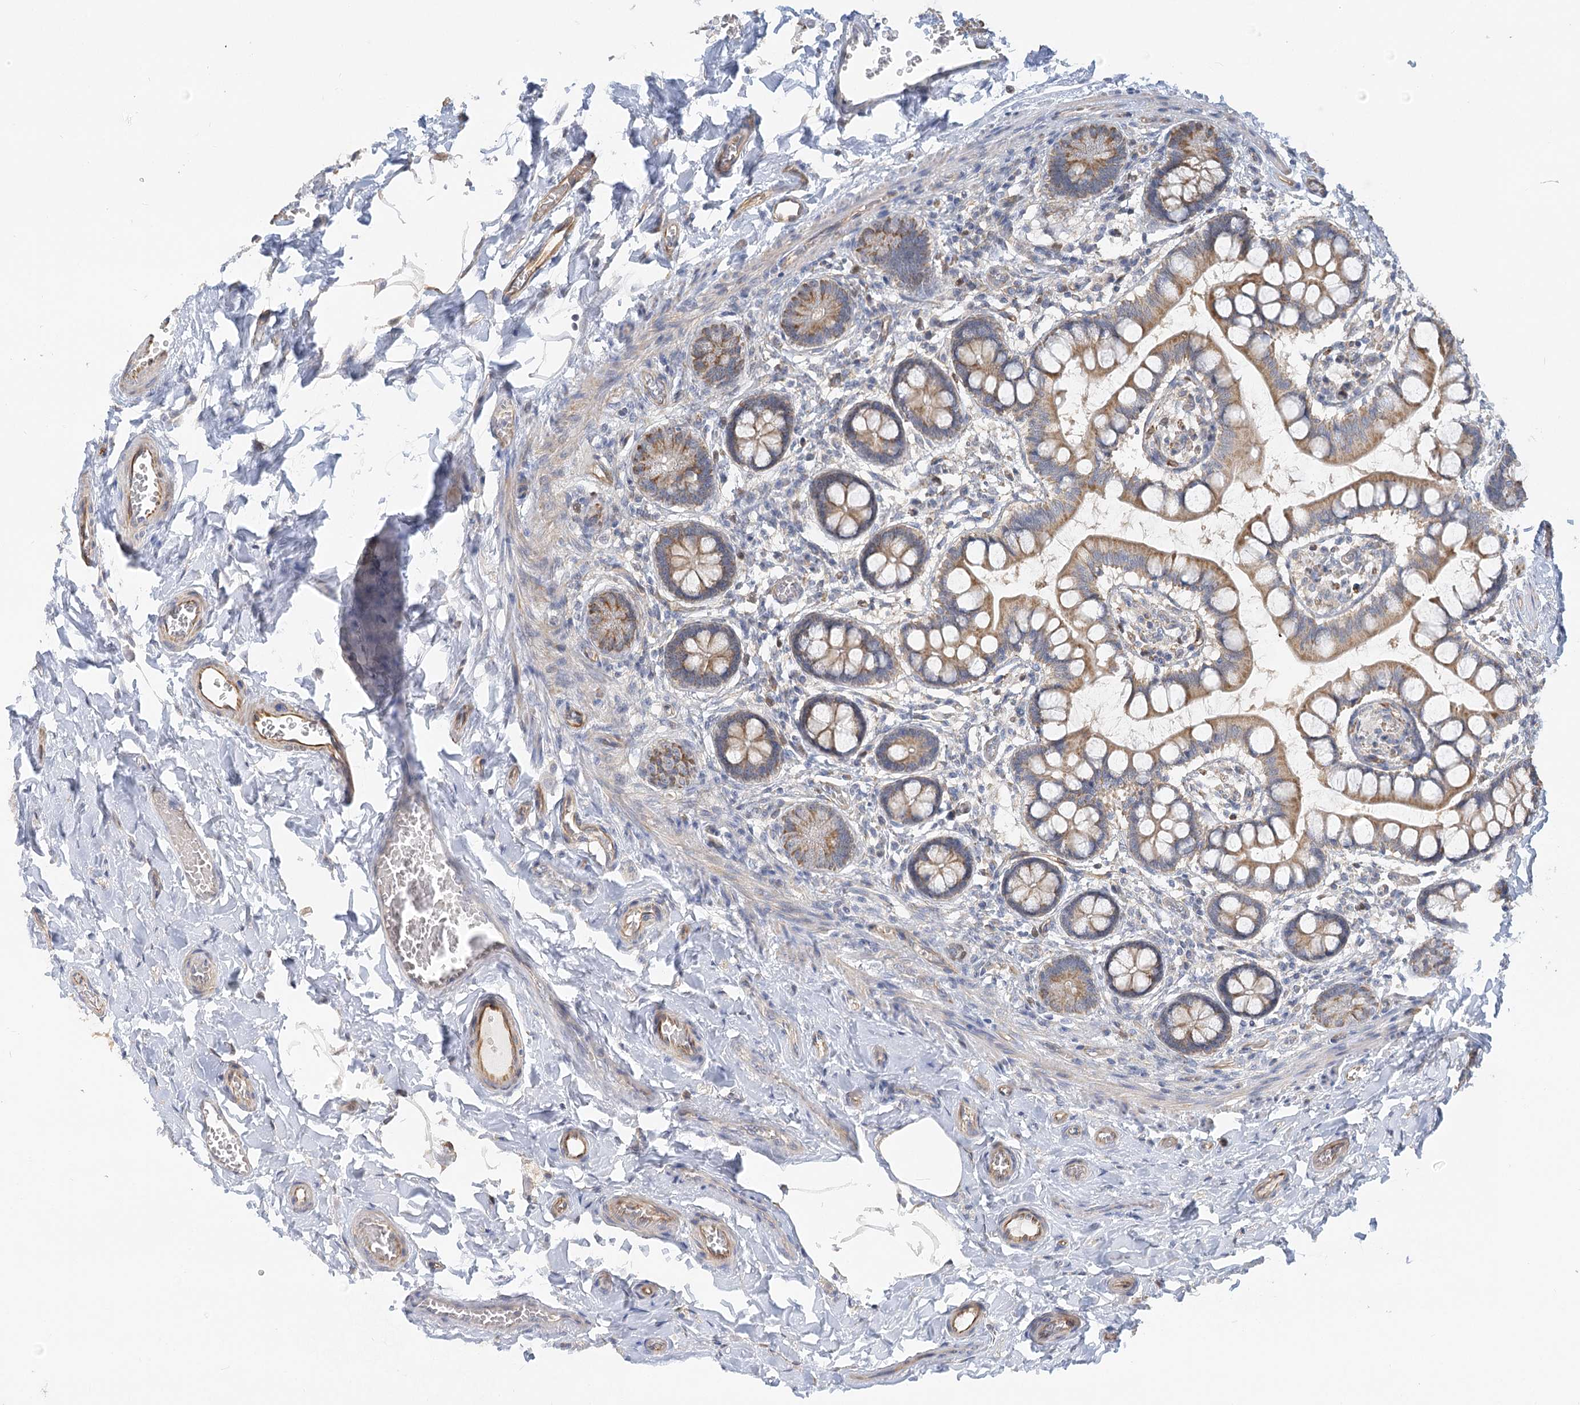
{"staining": {"intensity": "moderate", "quantity": ">75%", "location": "cytoplasmic/membranous"}, "tissue": "small intestine", "cell_type": "Glandular cells", "image_type": "normal", "snomed": [{"axis": "morphology", "description": "Normal tissue, NOS"}, {"axis": "topography", "description": "Small intestine"}], "caption": "Immunohistochemical staining of unremarkable small intestine exhibits medium levels of moderate cytoplasmic/membranous expression in approximately >75% of glandular cells.", "gene": "NELL2", "patient": {"sex": "male", "age": 52}}